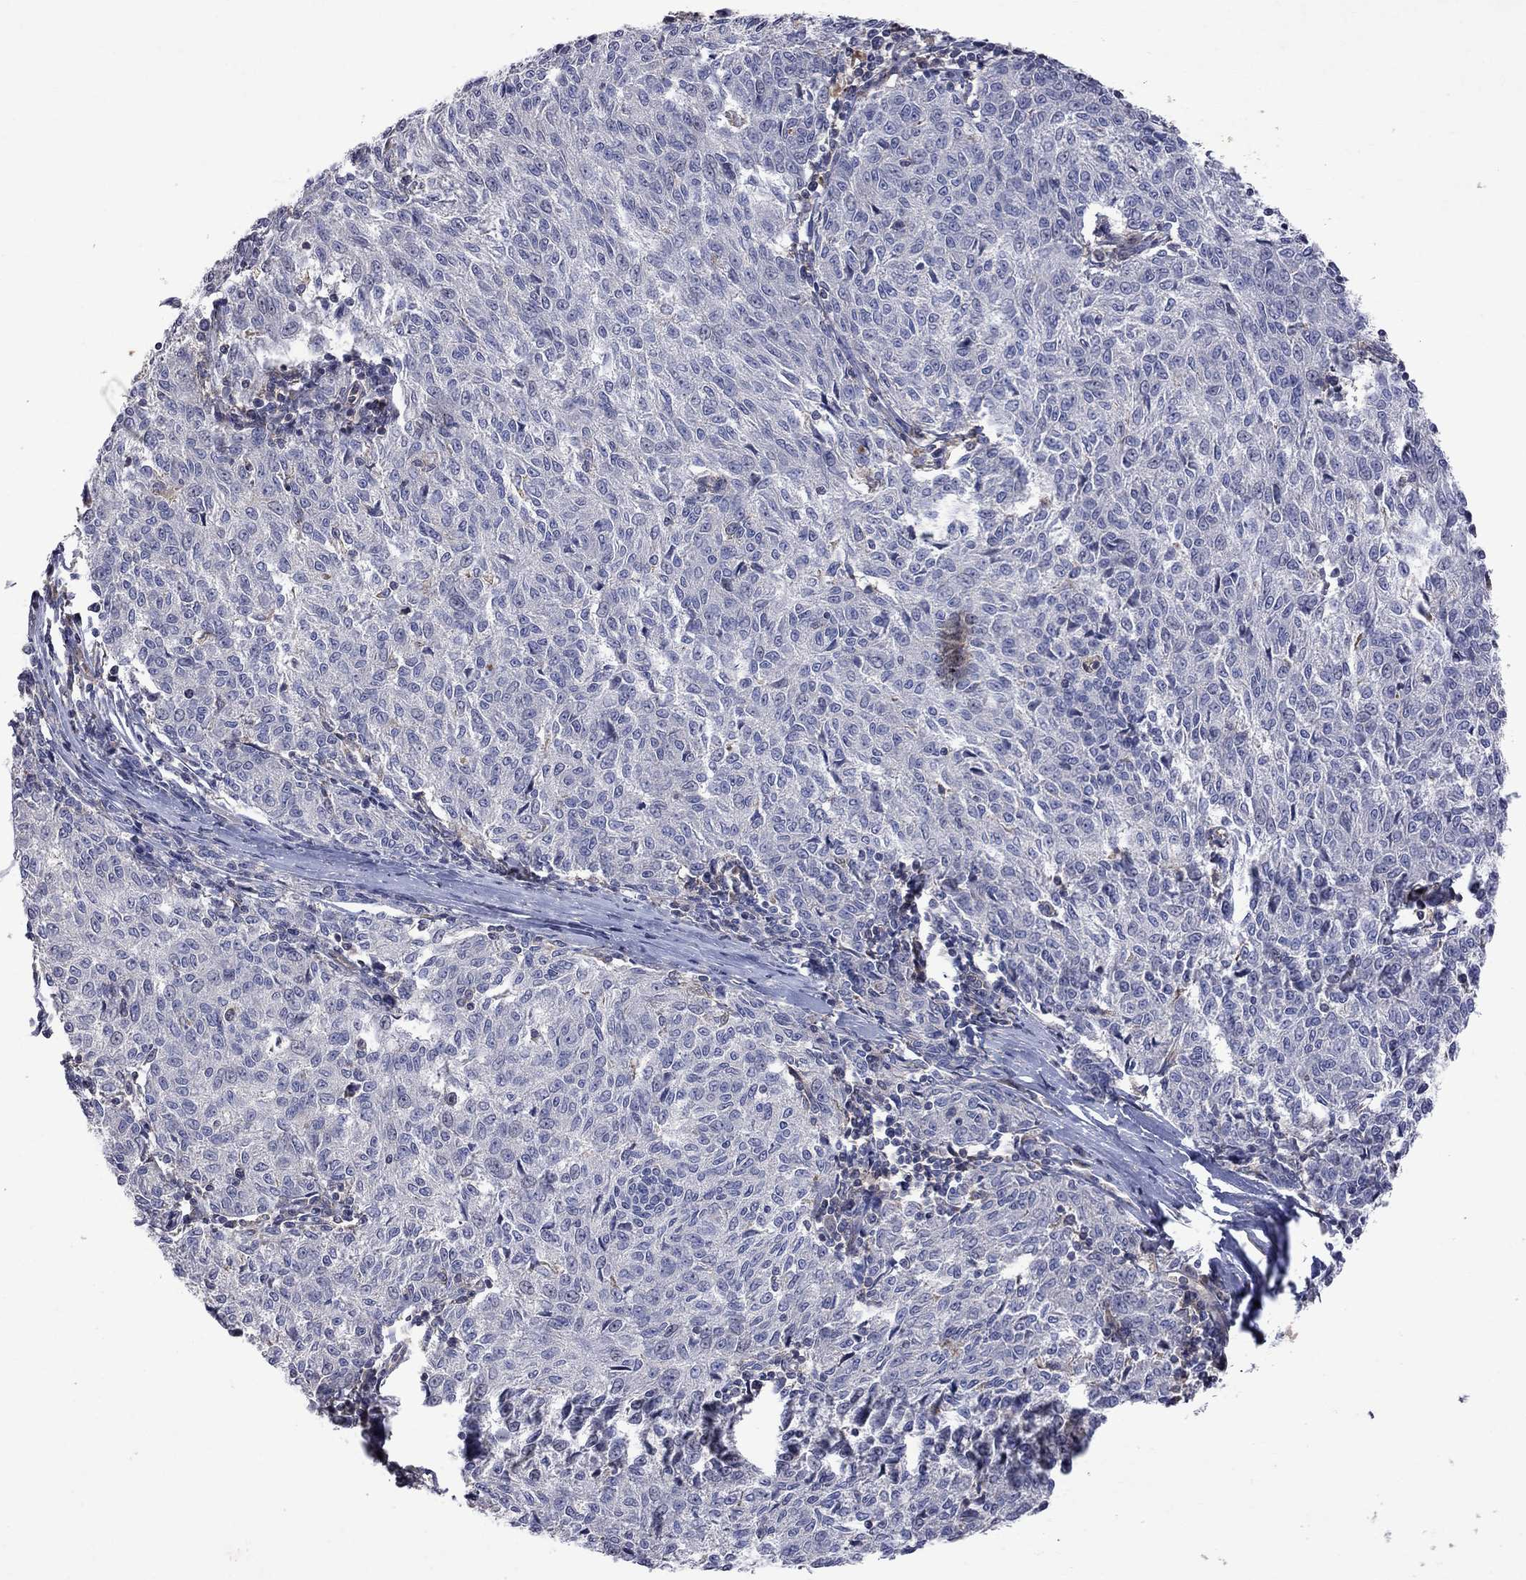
{"staining": {"intensity": "negative", "quantity": "none", "location": "none"}, "tissue": "melanoma", "cell_type": "Tumor cells", "image_type": "cancer", "snomed": [{"axis": "morphology", "description": "Malignant melanoma, NOS"}, {"axis": "topography", "description": "Skin"}], "caption": "An IHC image of malignant melanoma is shown. There is no staining in tumor cells of malignant melanoma. The staining is performed using DAB brown chromogen with nuclei counter-stained in using hematoxylin.", "gene": "ABI3", "patient": {"sex": "female", "age": 72}}